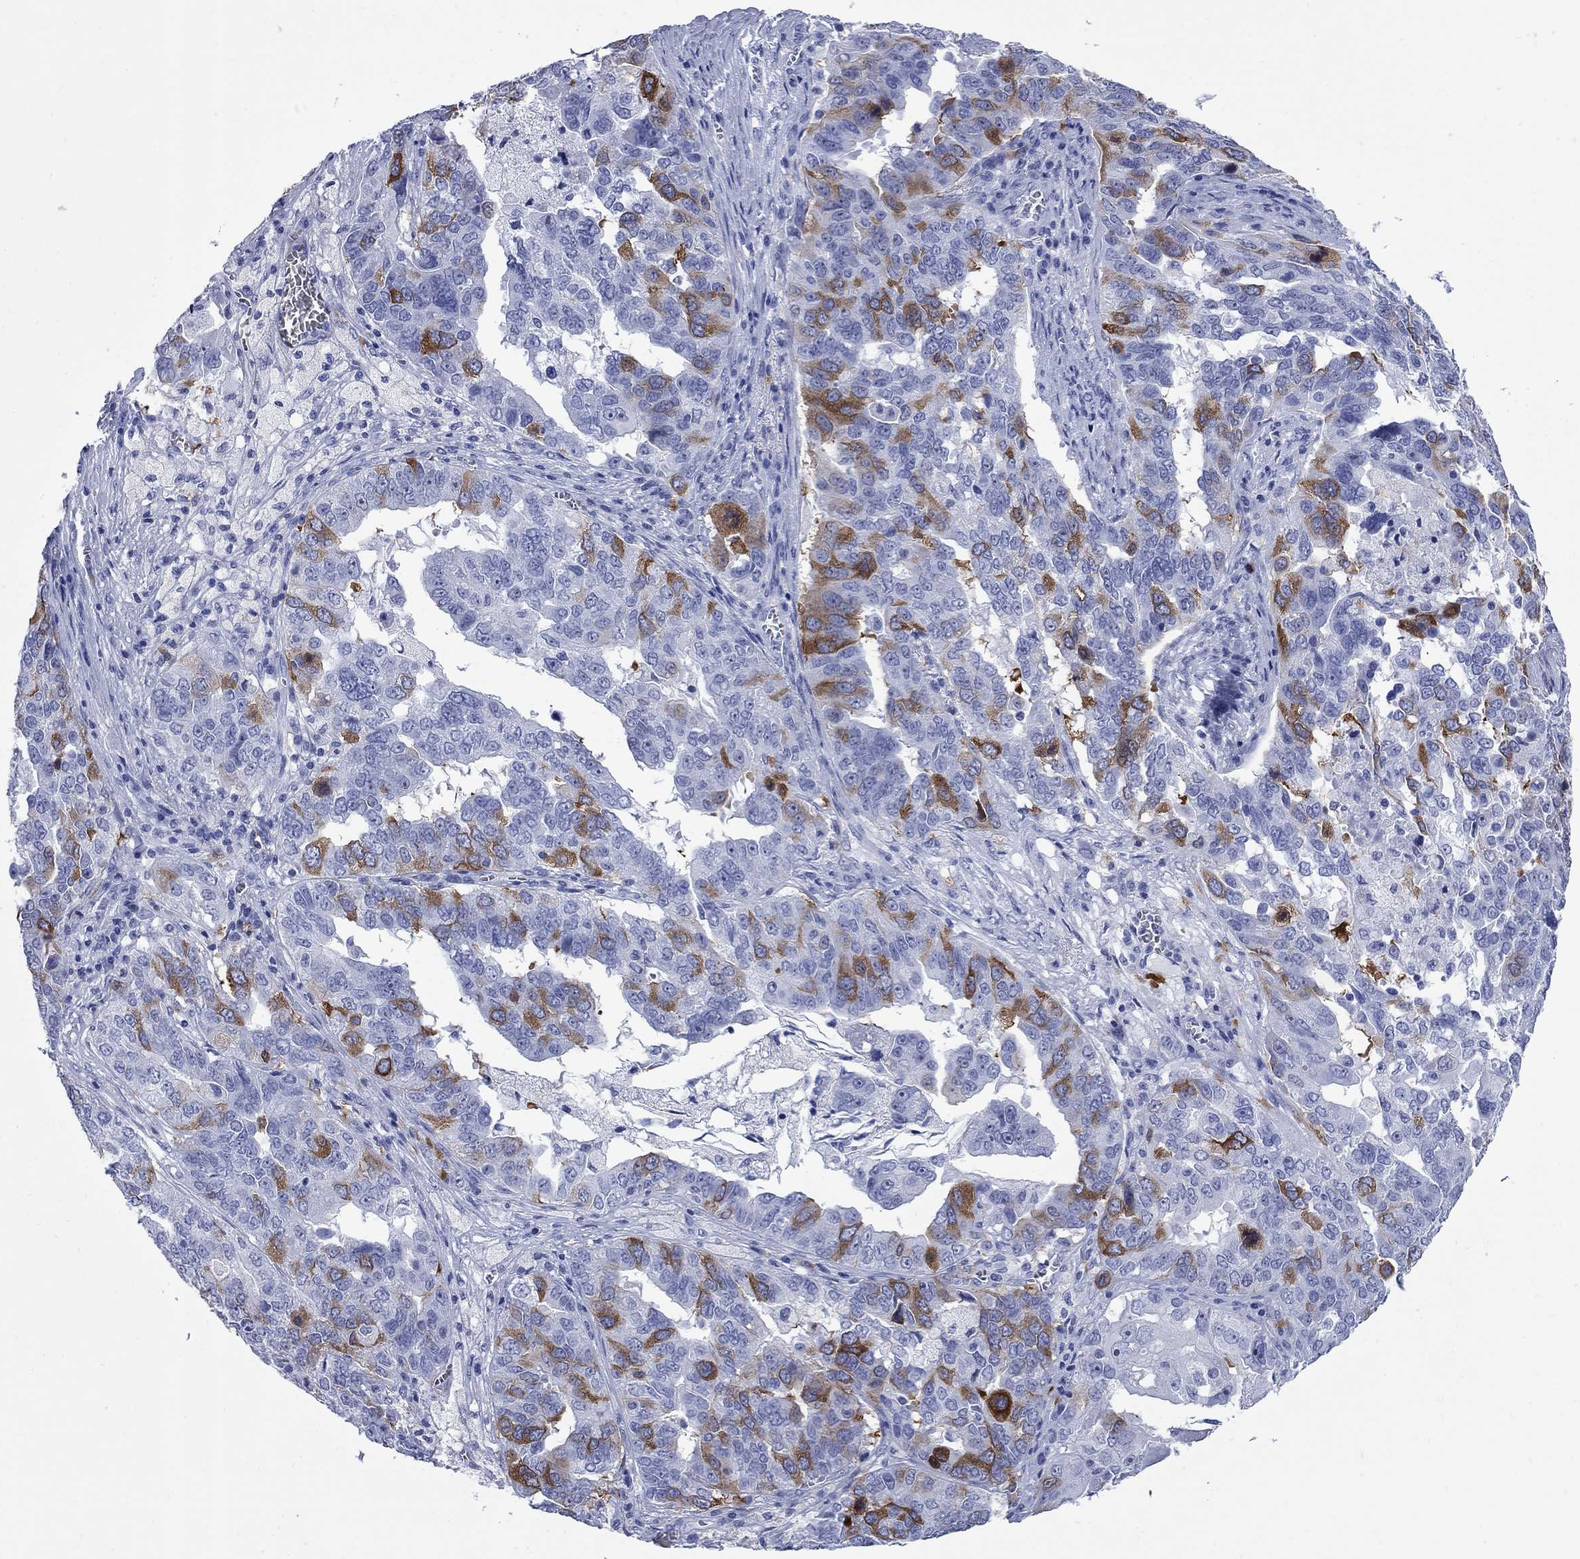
{"staining": {"intensity": "strong", "quantity": "<25%", "location": "cytoplasmic/membranous"}, "tissue": "ovarian cancer", "cell_type": "Tumor cells", "image_type": "cancer", "snomed": [{"axis": "morphology", "description": "Carcinoma, endometroid"}, {"axis": "topography", "description": "Soft tissue"}, {"axis": "topography", "description": "Ovary"}], "caption": "Protein staining exhibits strong cytoplasmic/membranous expression in about <25% of tumor cells in ovarian cancer (endometroid carcinoma). (Brightfield microscopy of DAB IHC at high magnification).", "gene": "TACC3", "patient": {"sex": "female", "age": 52}}